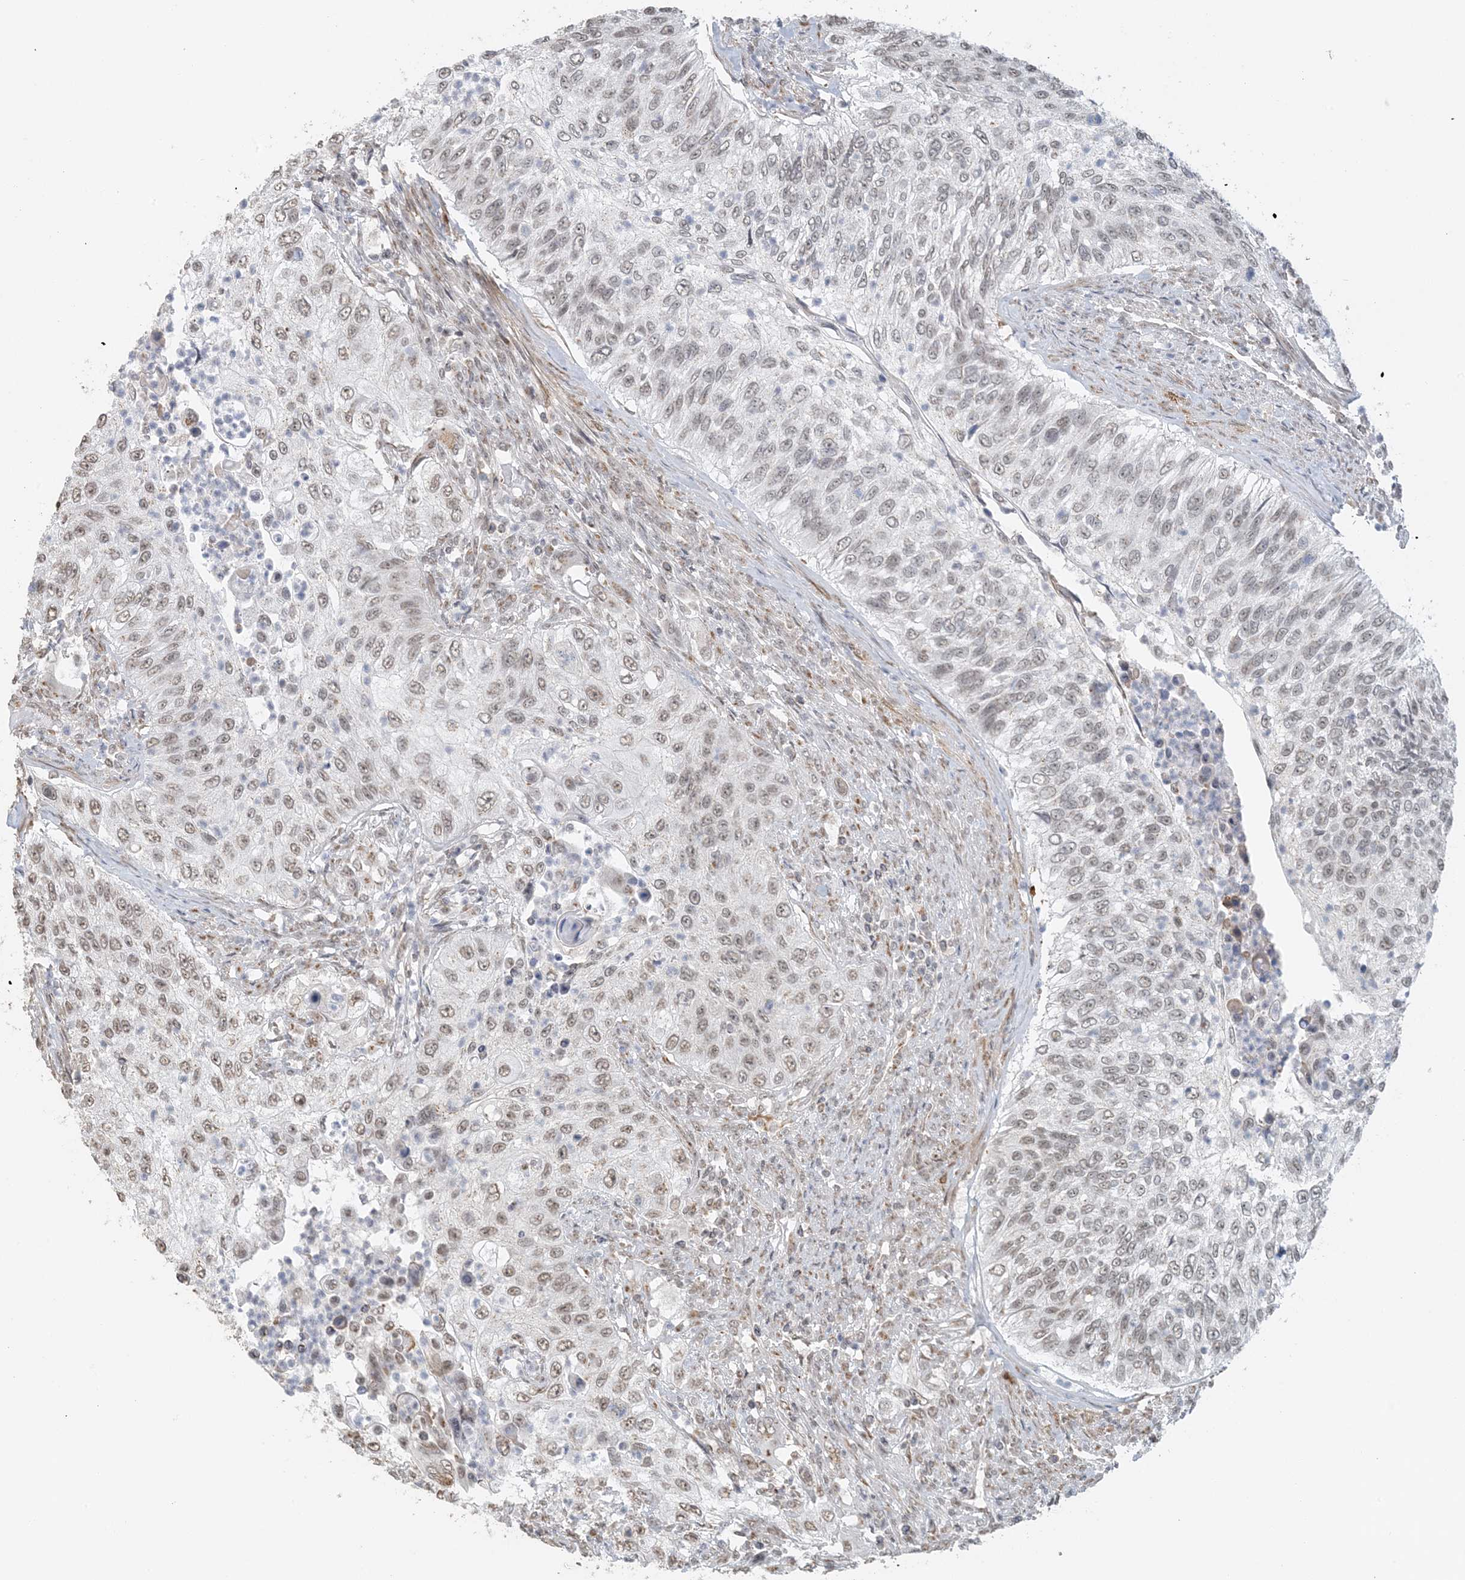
{"staining": {"intensity": "weak", "quantity": "25%-75%", "location": "nuclear"}, "tissue": "urothelial cancer", "cell_type": "Tumor cells", "image_type": "cancer", "snomed": [{"axis": "morphology", "description": "Urothelial carcinoma, High grade"}, {"axis": "topography", "description": "Urinary bladder"}], "caption": "Immunohistochemistry image of neoplastic tissue: urothelial cancer stained using IHC demonstrates low levels of weak protein expression localized specifically in the nuclear of tumor cells, appearing as a nuclear brown color.", "gene": "ZCCHC4", "patient": {"sex": "female", "age": 60}}